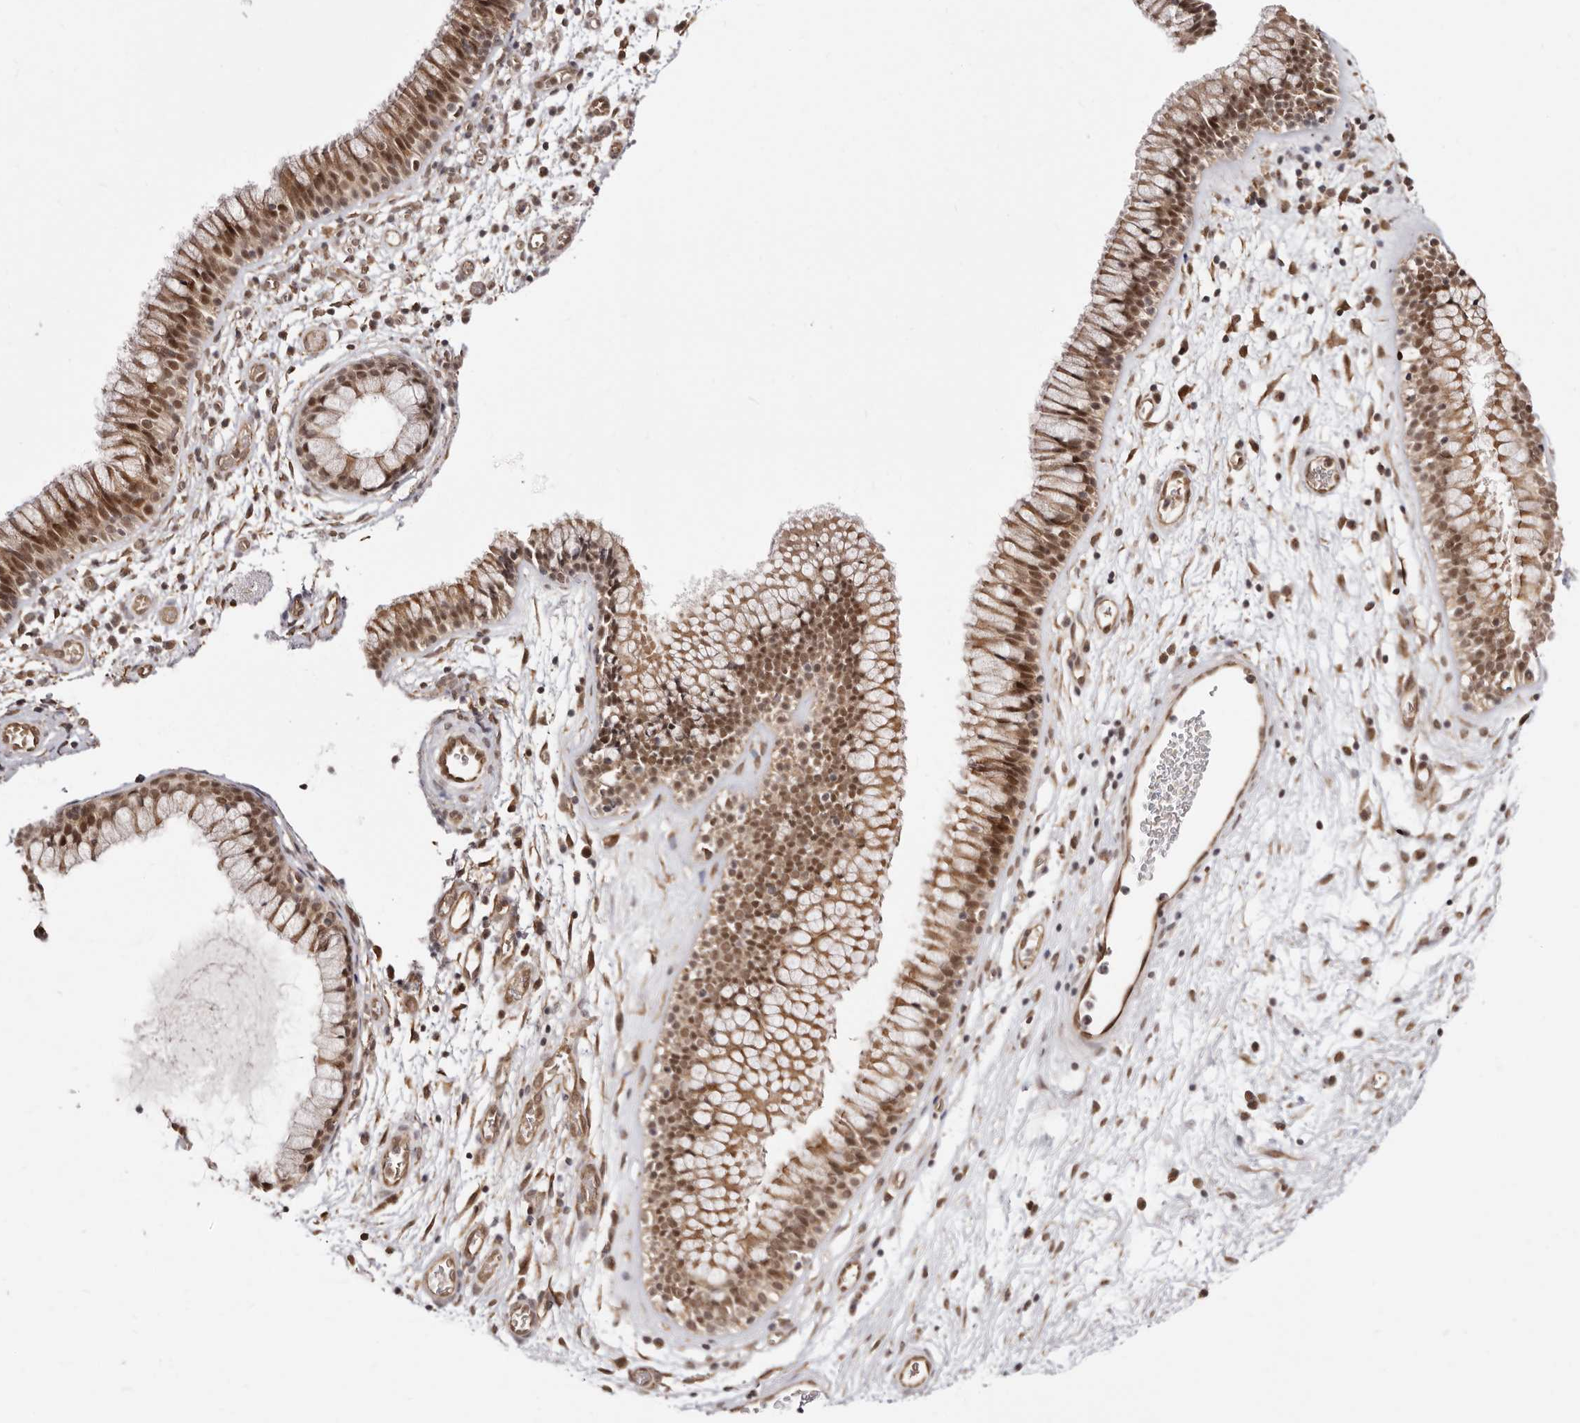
{"staining": {"intensity": "moderate", "quantity": ">75%", "location": "cytoplasmic/membranous,nuclear"}, "tissue": "nasopharynx", "cell_type": "Respiratory epithelial cells", "image_type": "normal", "snomed": [{"axis": "morphology", "description": "Normal tissue, NOS"}, {"axis": "morphology", "description": "Inflammation, NOS"}, {"axis": "topography", "description": "Nasopharynx"}], "caption": "Immunohistochemistry (IHC) staining of benign nasopharynx, which shows medium levels of moderate cytoplasmic/membranous,nuclear positivity in approximately >75% of respiratory epithelial cells indicating moderate cytoplasmic/membranous,nuclear protein expression. The staining was performed using DAB (3,3'-diaminobenzidine) (brown) for protein detection and nuclei were counterstained in hematoxylin (blue).", "gene": "MED8", "patient": {"sex": "male", "age": 48}}